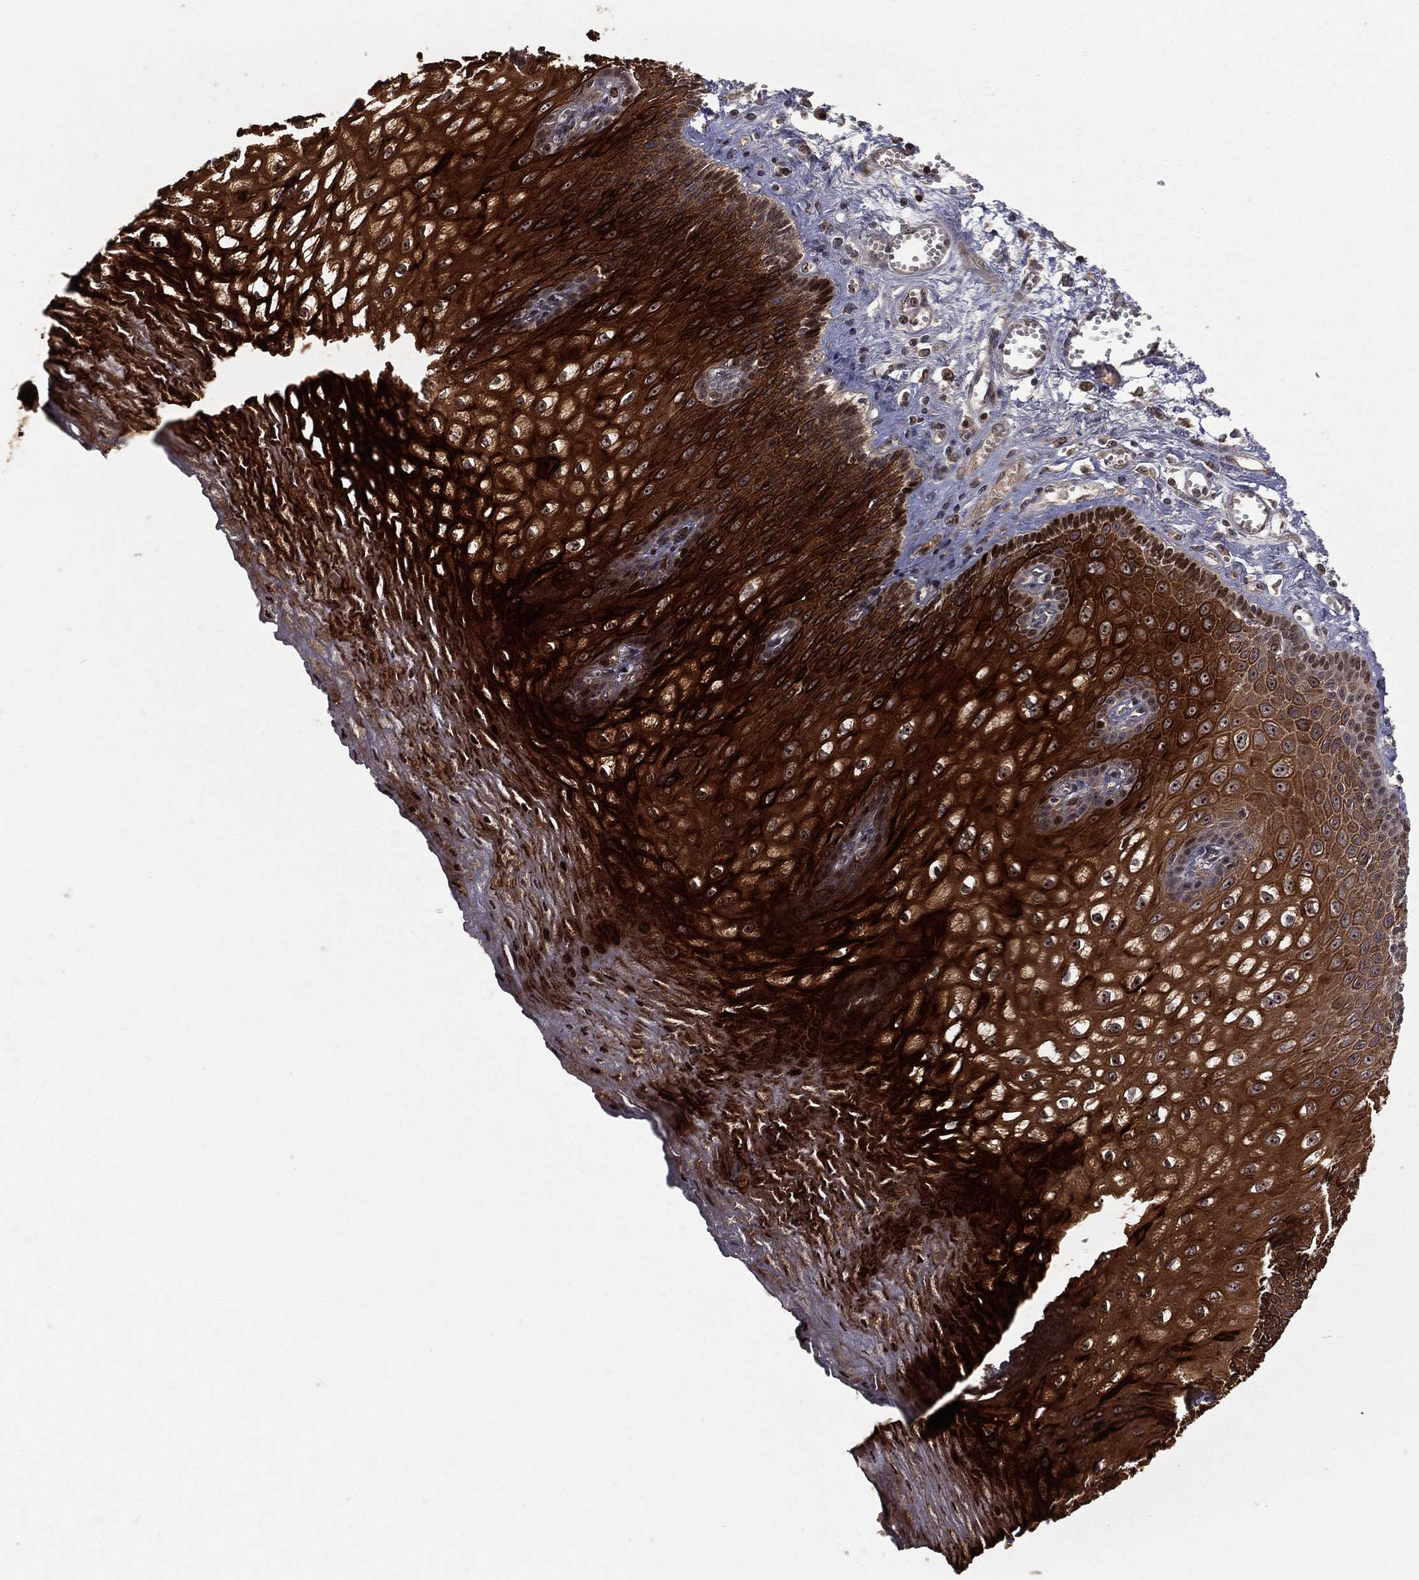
{"staining": {"intensity": "strong", "quantity": ">75%", "location": "cytoplasmic/membranous"}, "tissue": "esophagus", "cell_type": "Squamous epithelial cells", "image_type": "normal", "snomed": [{"axis": "morphology", "description": "Normal tissue, NOS"}, {"axis": "topography", "description": "Esophagus"}], "caption": "IHC photomicrograph of unremarkable esophagus stained for a protein (brown), which displays high levels of strong cytoplasmic/membranous expression in approximately >75% of squamous epithelial cells.", "gene": "MAPK1", "patient": {"sex": "male", "age": 58}}